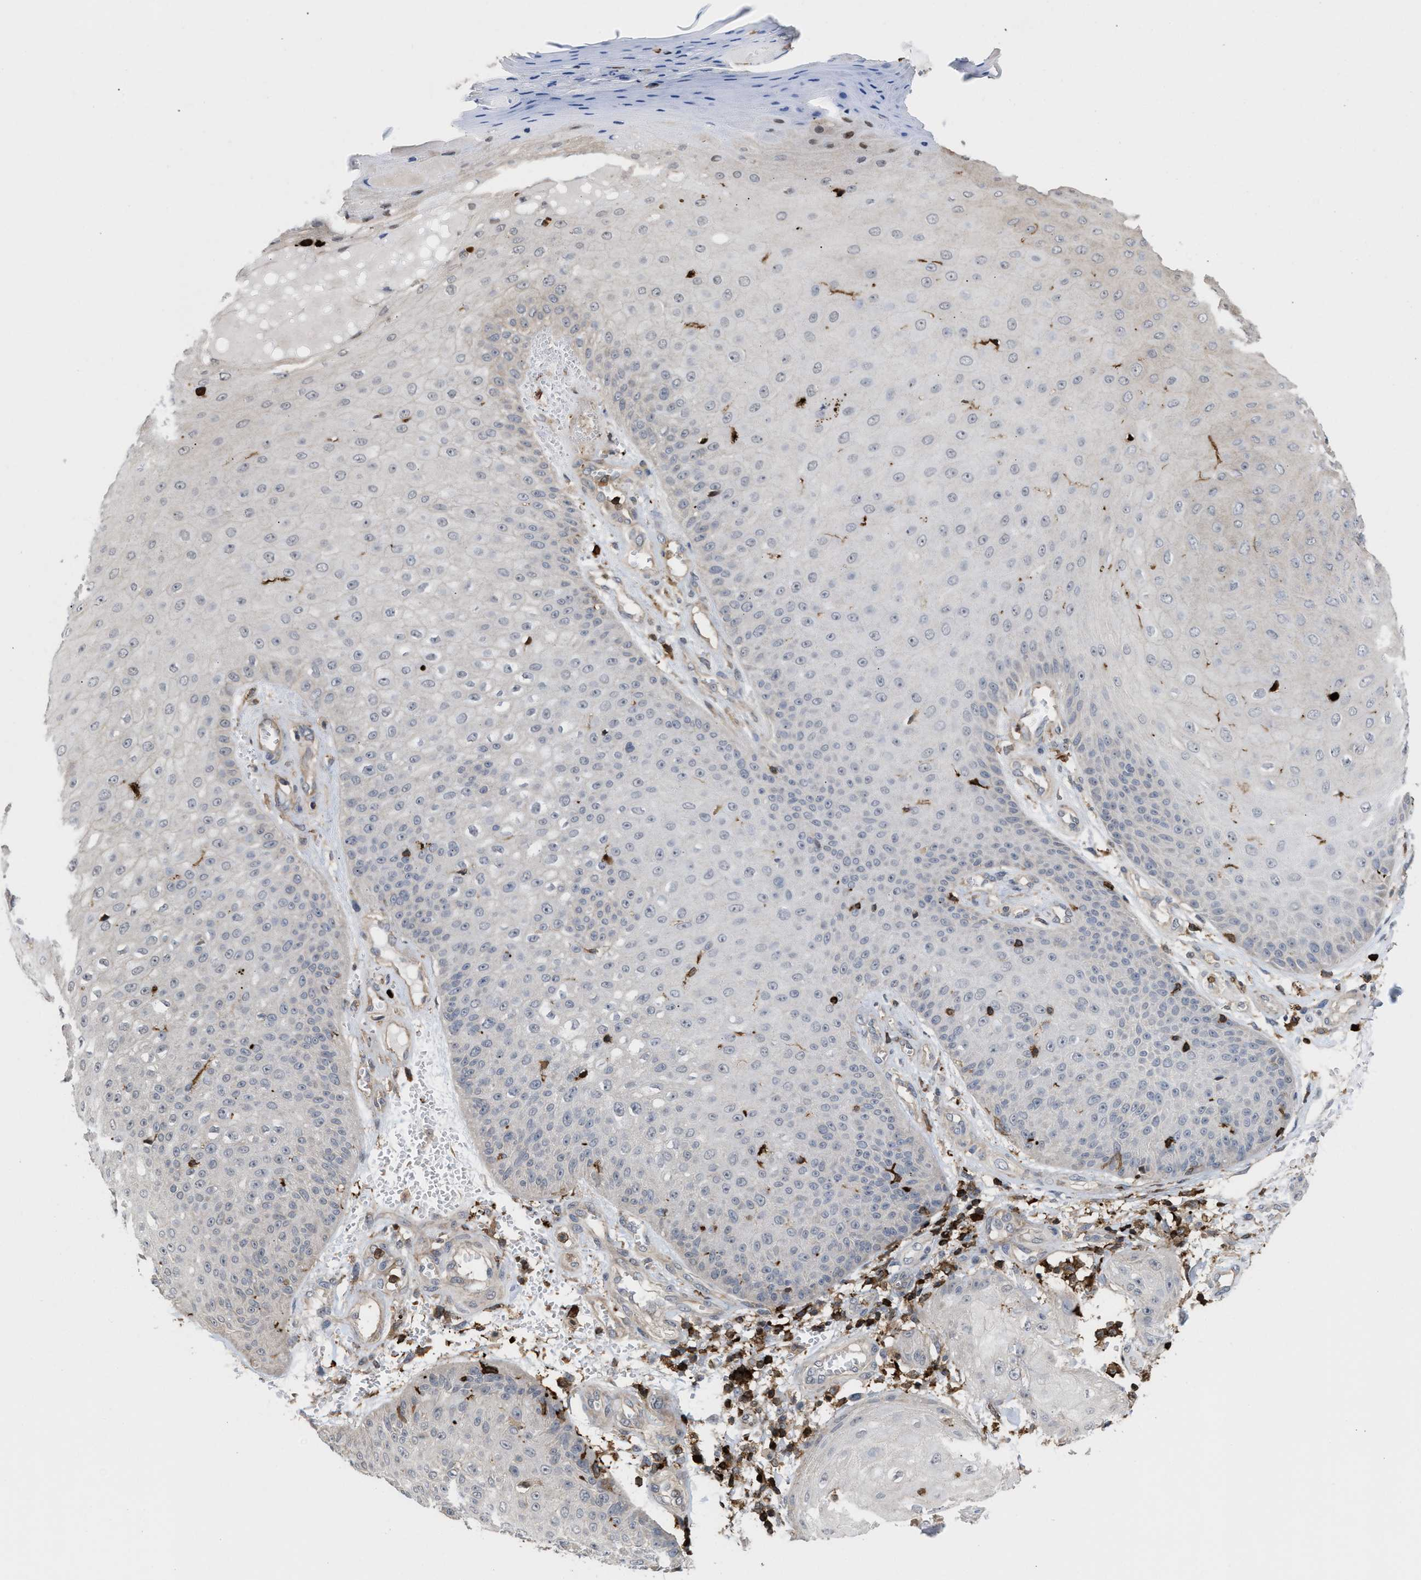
{"staining": {"intensity": "negative", "quantity": "none", "location": "none"}, "tissue": "skin cancer", "cell_type": "Tumor cells", "image_type": "cancer", "snomed": [{"axis": "morphology", "description": "Squamous cell carcinoma, NOS"}, {"axis": "topography", "description": "Skin"}], "caption": "This image is of skin squamous cell carcinoma stained with immunohistochemistry (IHC) to label a protein in brown with the nuclei are counter-stained blue. There is no expression in tumor cells. The staining was performed using DAB to visualize the protein expression in brown, while the nuclei were stained in blue with hematoxylin (Magnification: 20x).", "gene": "PTPRE", "patient": {"sex": "male", "age": 74}}